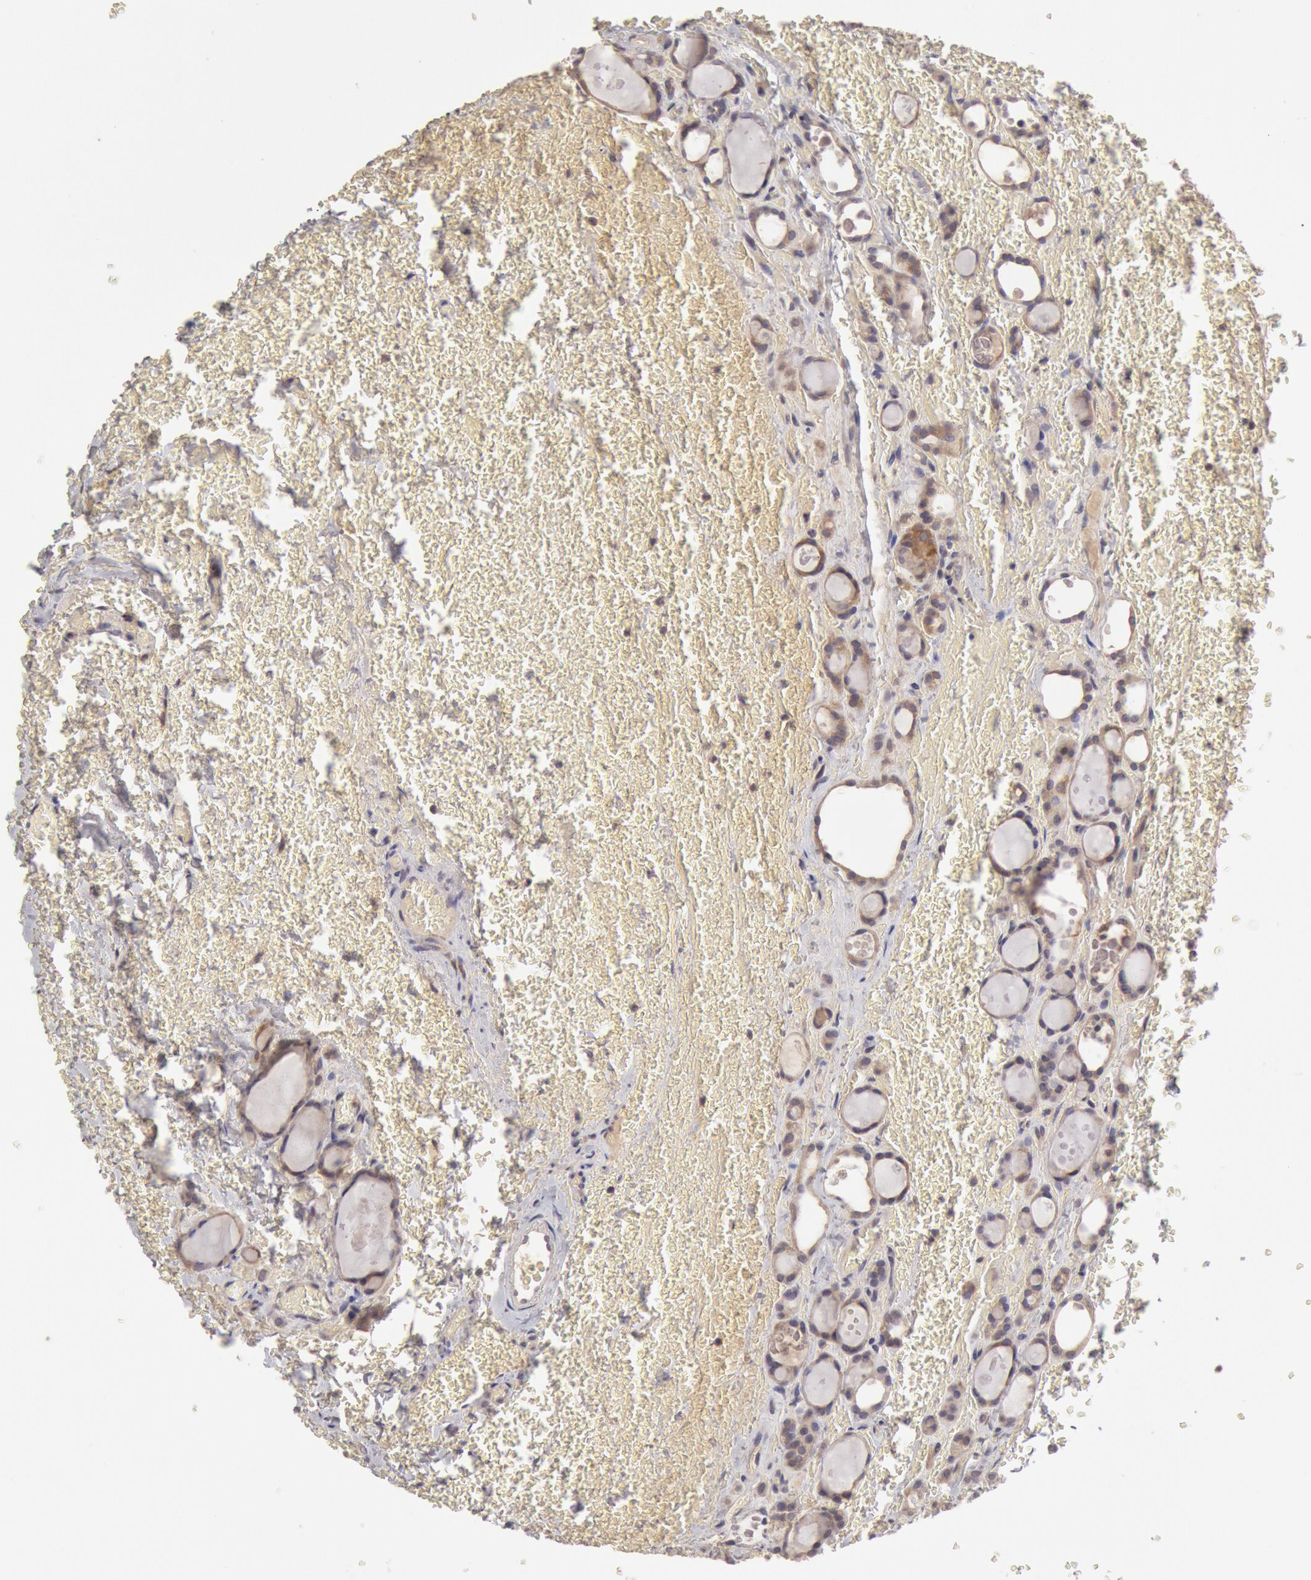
{"staining": {"intensity": "negative", "quantity": "none", "location": "none"}, "tissue": "thyroid cancer", "cell_type": "Tumor cells", "image_type": "cancer", "snomed": [{"axis": "morphology", "description": "Follicular adenoma carcinoma, NOS"}, {"axis": "topography", "description": "Thyroid gland"}], "caption": "Tumor cells are negative for brown protein staining in follicular adenoma carcinoma (thyroid).", "gene": "ZFP36L1", "patient": {"sex": "female", "age": 71}}